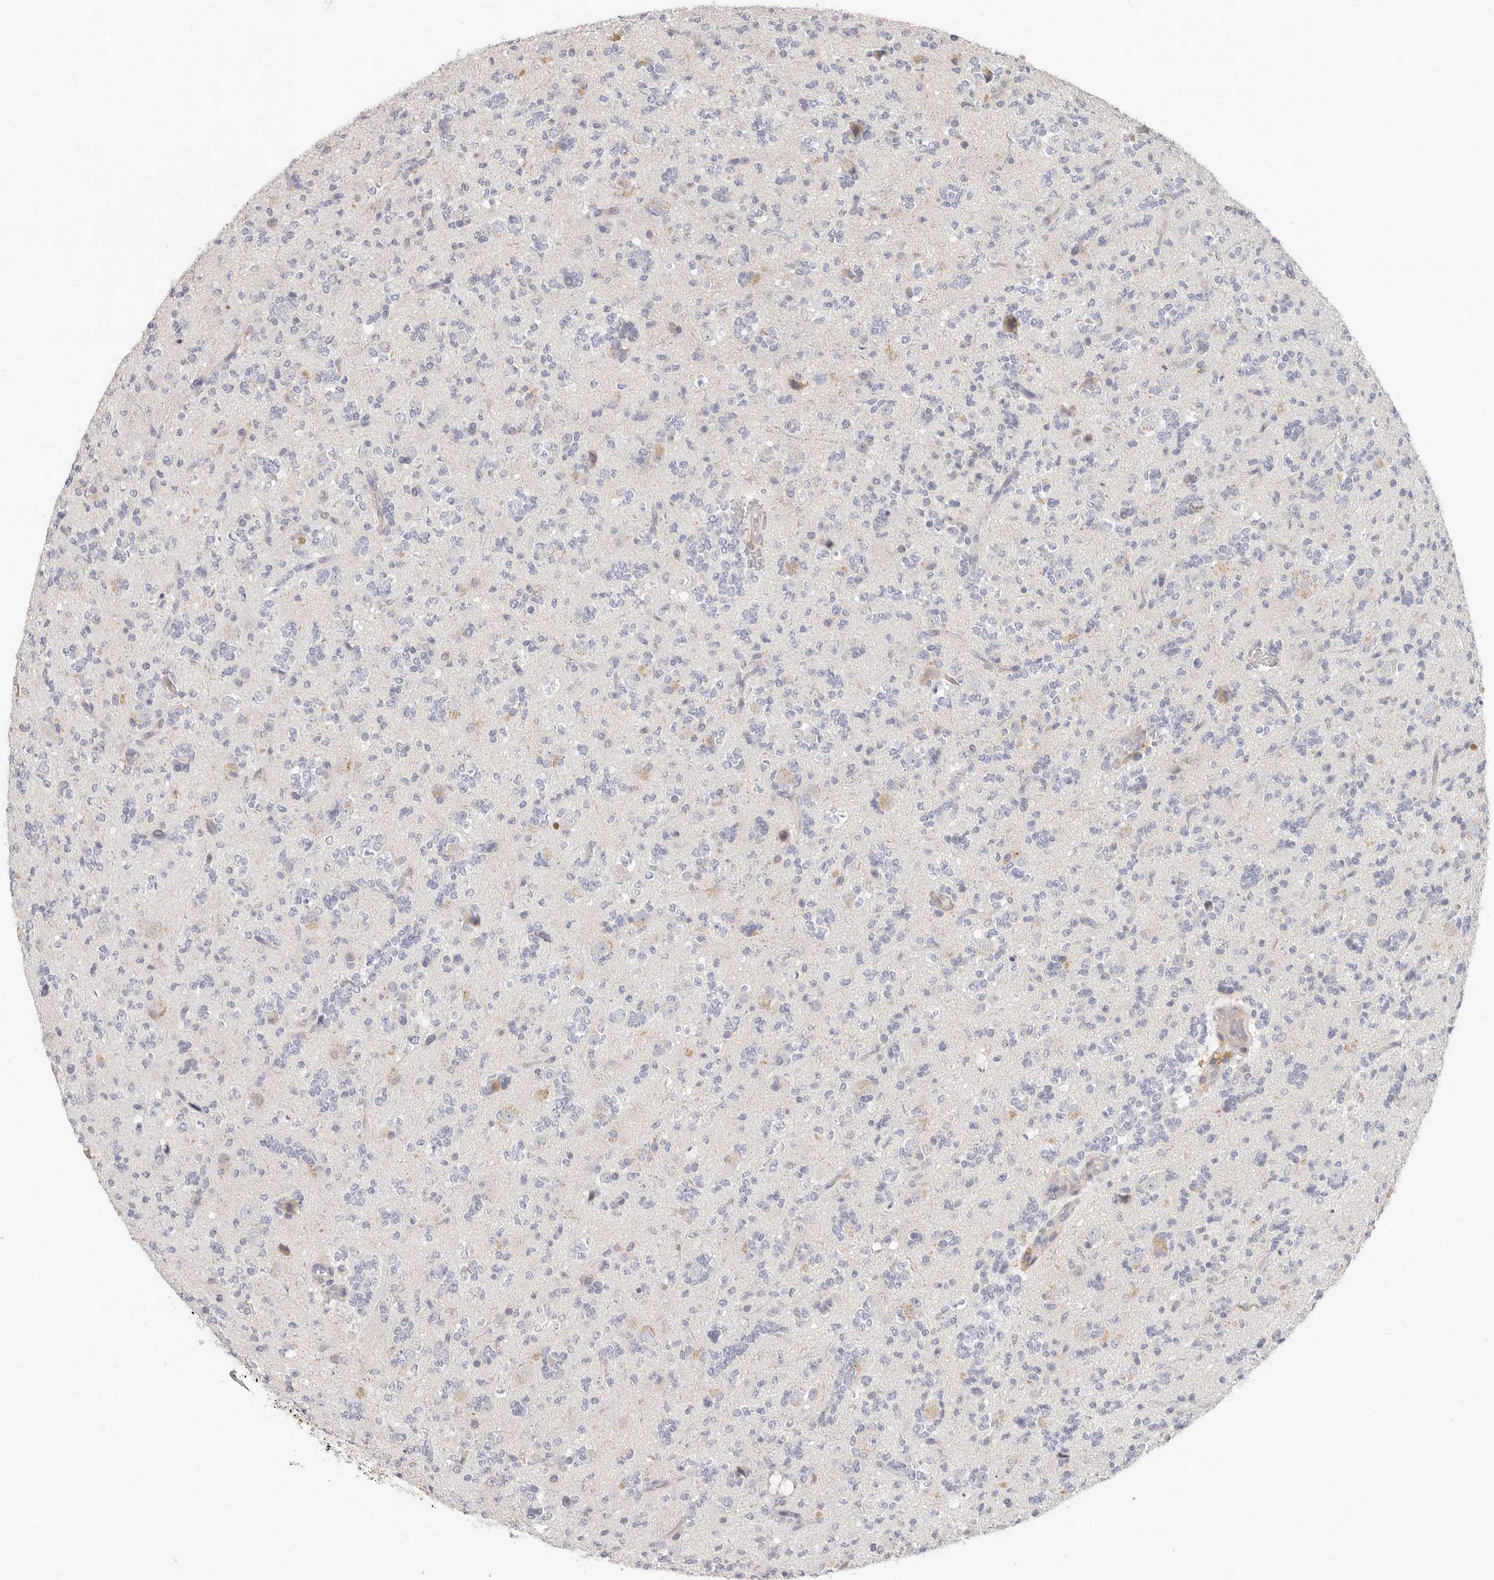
{"staining": {"intensity": "negative", "quantity": "none", "location": "none"}, "tissue": "glioma", "cell_type": "Tumor cells", "image_type": "cancer", "snomed": [{"axis": "morphology", "description": "Glioma, malignant, High grade"}, {"axis": "topography", "description": "Brain"}], "caption": "This is an immunohistochemistry (IHC) photomicrograph of glioma. There is no positivity in tumor cells.", "gene": "ANXA9", "patient": {"sex": "female", "age": 62}}